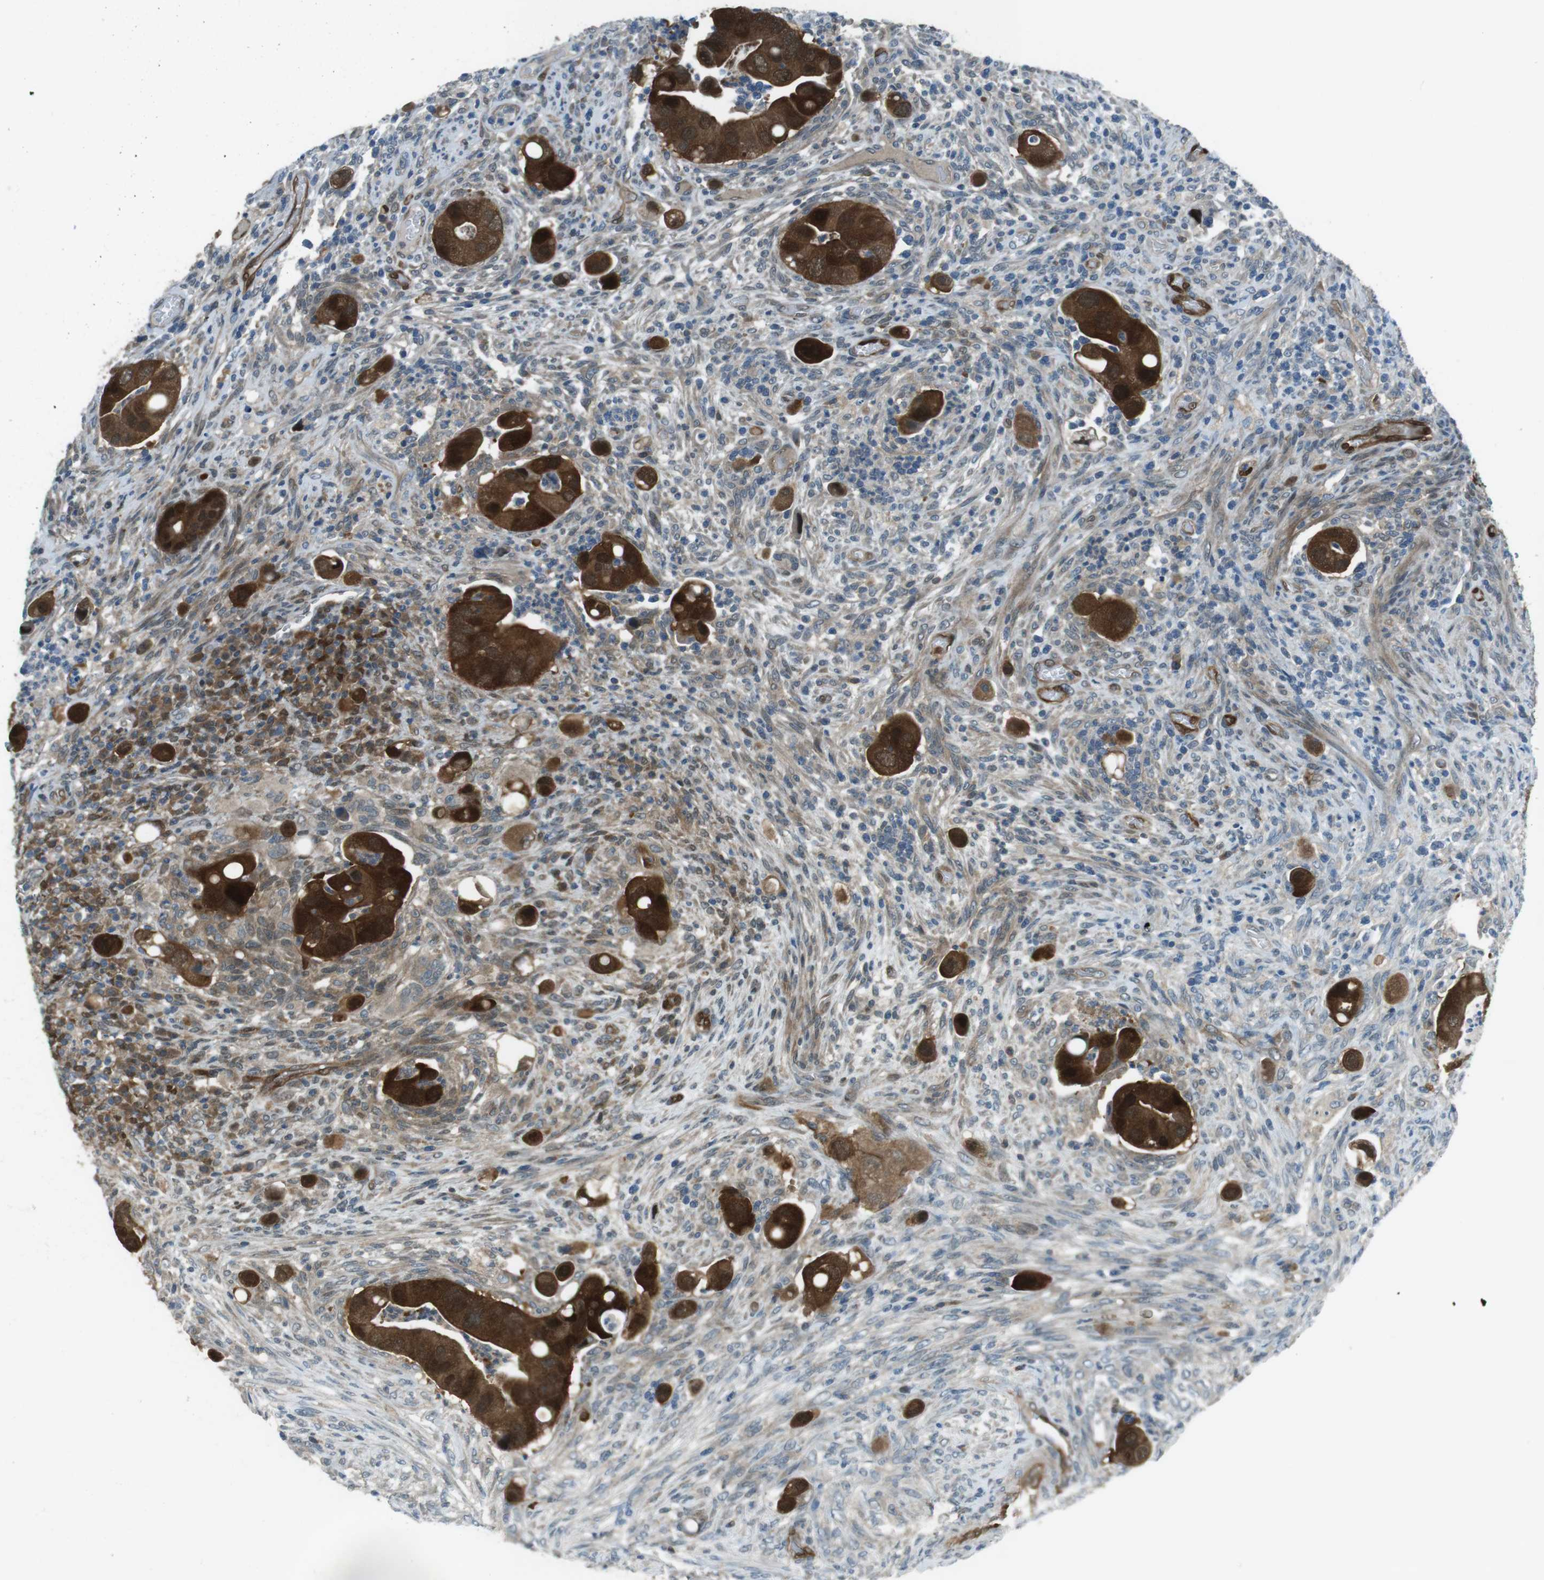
{"staining": {"intensity": "strong", "quantity": ">75%", "location": "cytoplasmic/membranous,nuclear"}, "tissue": "colorectal cancer", "cell_type": "Tumor cells", "image_type": "cancer", "snomed": [{"axis": "morphology", "description": "Adenocarcinoma, NOS"}, {"axis": "topography", "description": "Rectum"}], "caption": "Immunohistochemistry (IHC) of human adenocarcinoma (colorectal) reveals high levels of strong cytoplasmic/membranous and nuclear staining in about >75% of tumor cells.", "gene": "MFAP3", "patient": {"sex": "female", "age": 57}}